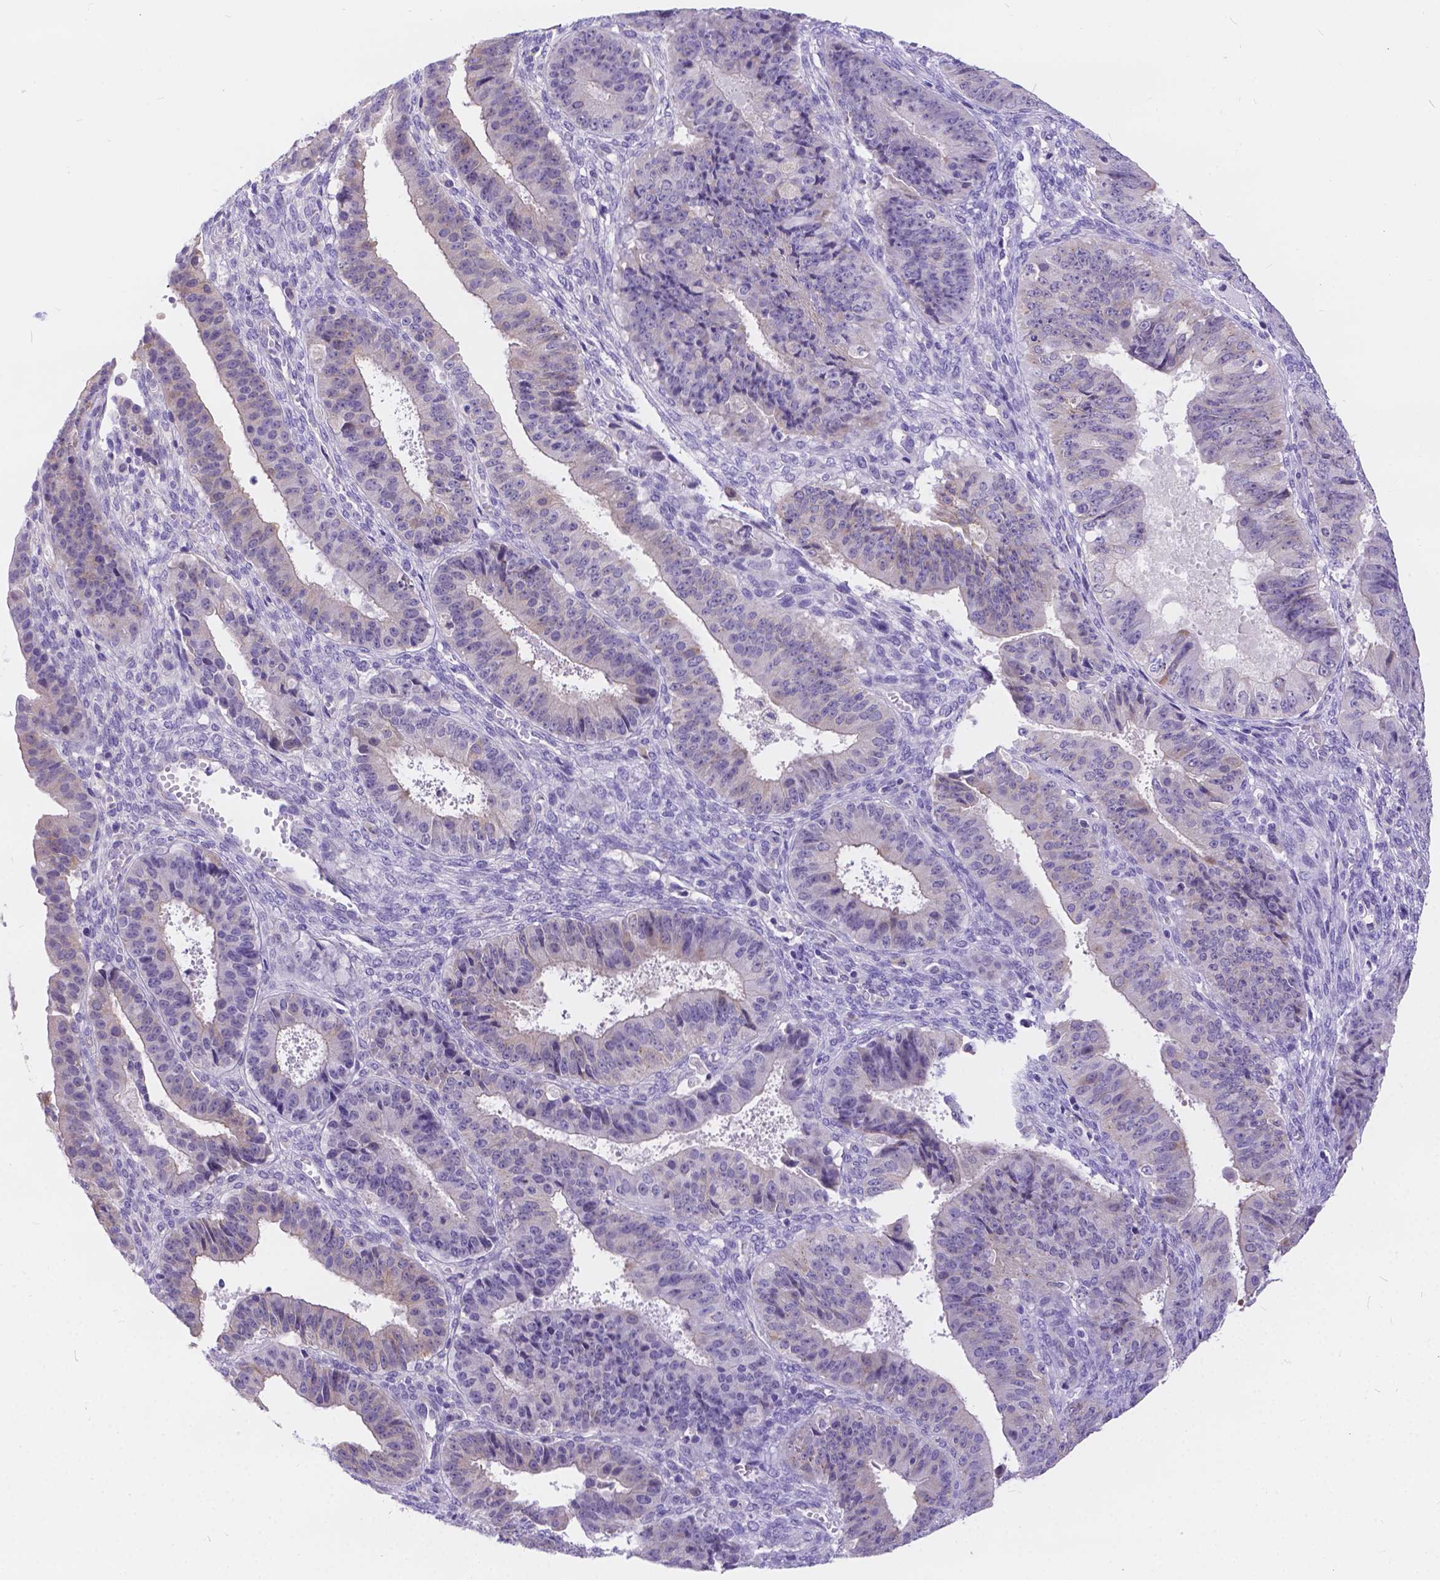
{"staining": {"intensity": "weak", "quantity": "<25%", "location": "cytoplasmic/membranous"}, "tissue": "ovarian cancer", "cell_type": "Tumor cells", "image_type": "cancer", "snomed": [{"axis": "morphology", "description": "Carcinoma, endometroid"}, {"axis": "topography", "description": "Ovary"}], "caption": "This is a image of immunohistochemistry (IHC) staining of ovarian cancer (endometroid carcinoma), which shows no positivity in tumor cells.", "gene": "DLEC1", "patient": {"sex": "female", "age": 42}}